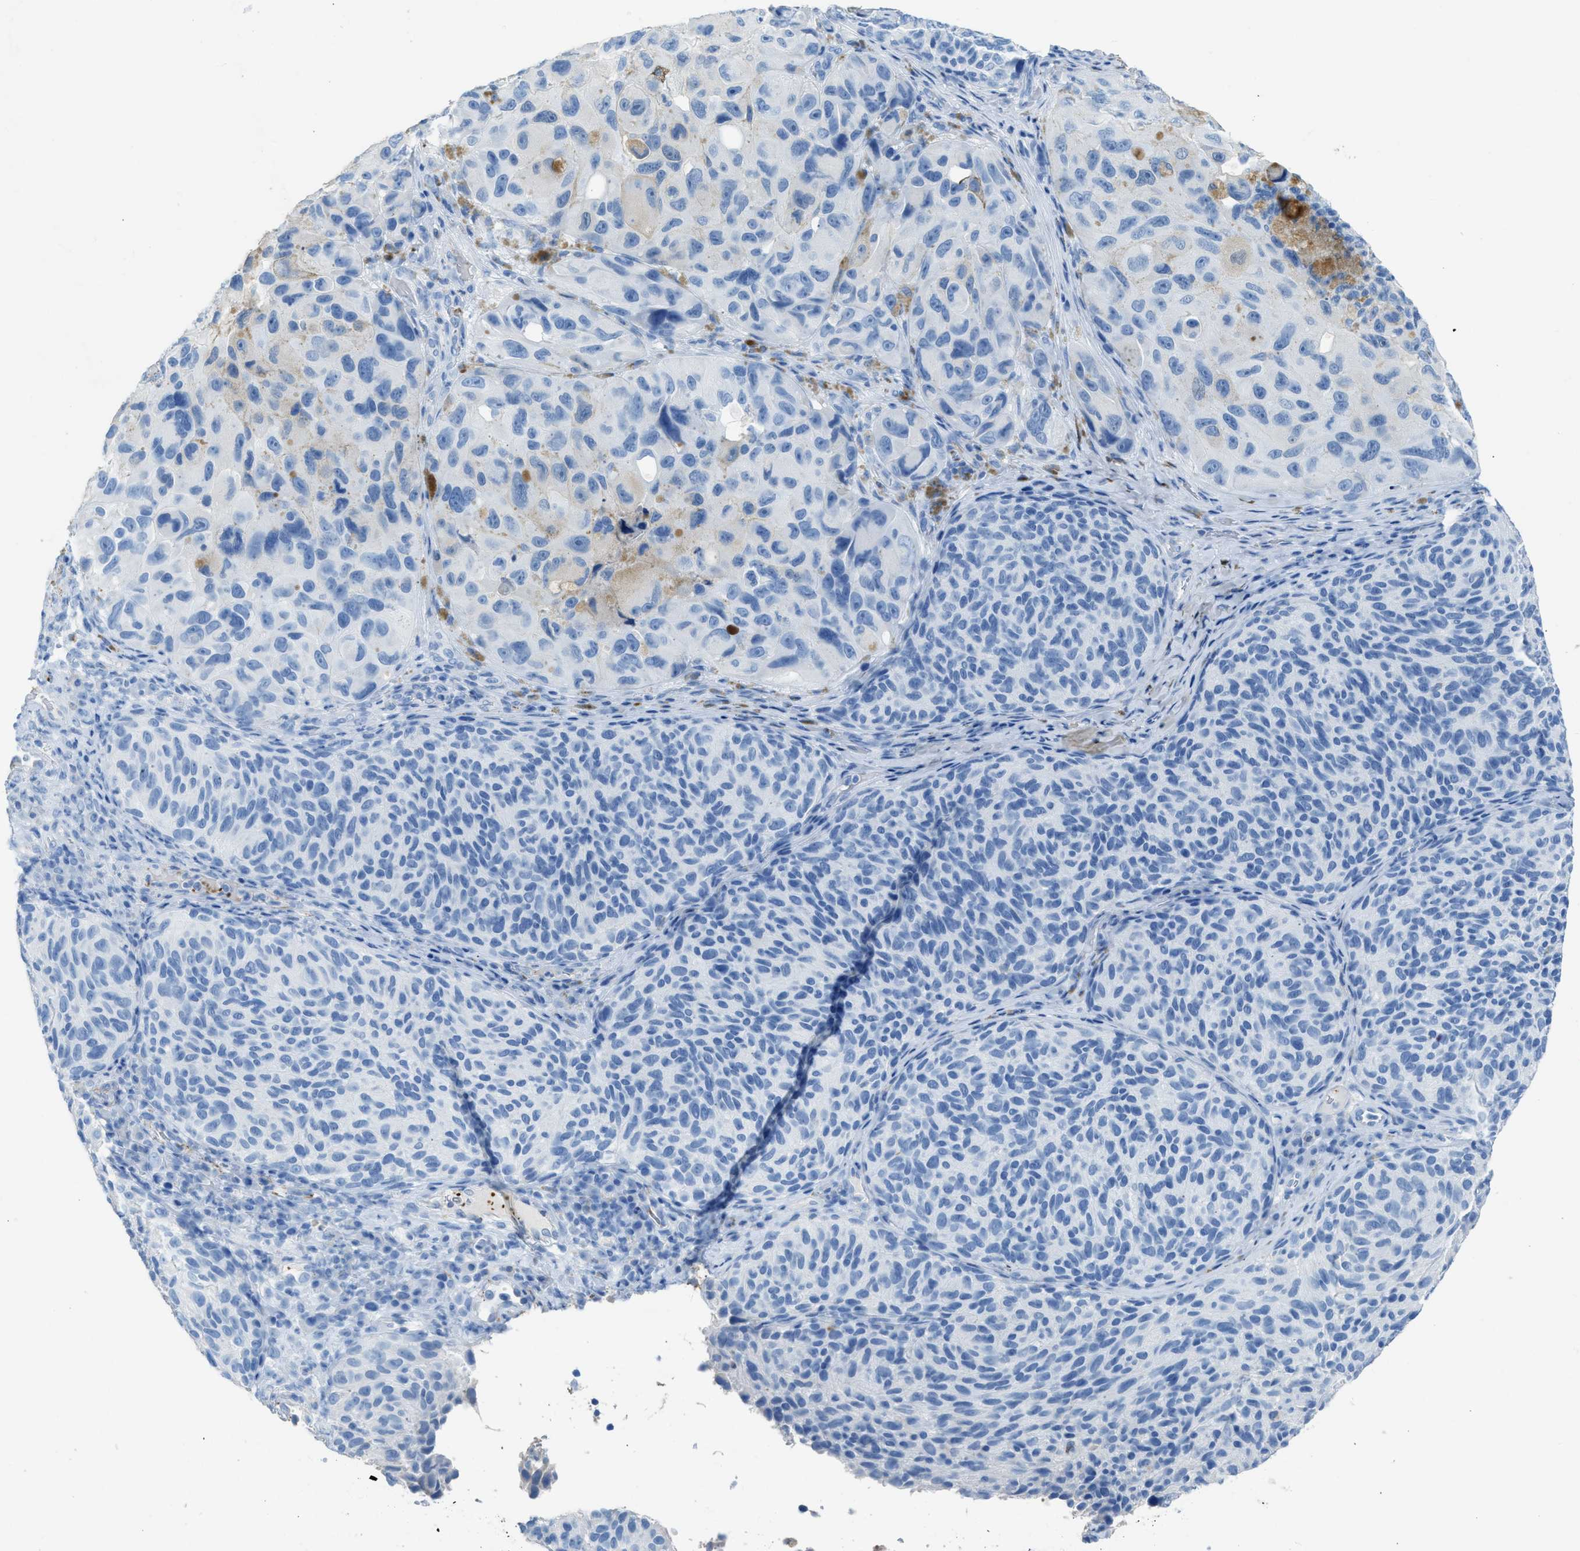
{"staining": {"intensity": "negative", "quantity": "none", "location": "none"}, "tissue": "melanoma", "cell_type": "Tumor cells", "image_type": "cancer", "snomed": [{"axis": "morphology", "description": "Malignant melanoma, NOS"}, {"axis": "topography", "description": "Skin"}], "caption": "Immunohistochemistry (IHC) histopathology image of neoplastic tissue: human malignant melanoma stained with DAB (3,3'-diaminobenzidine) exhibits no significant protein expression in tumor cells.", "gene": "FAIM2", "patient": {"sex": "female", "age": 73}}